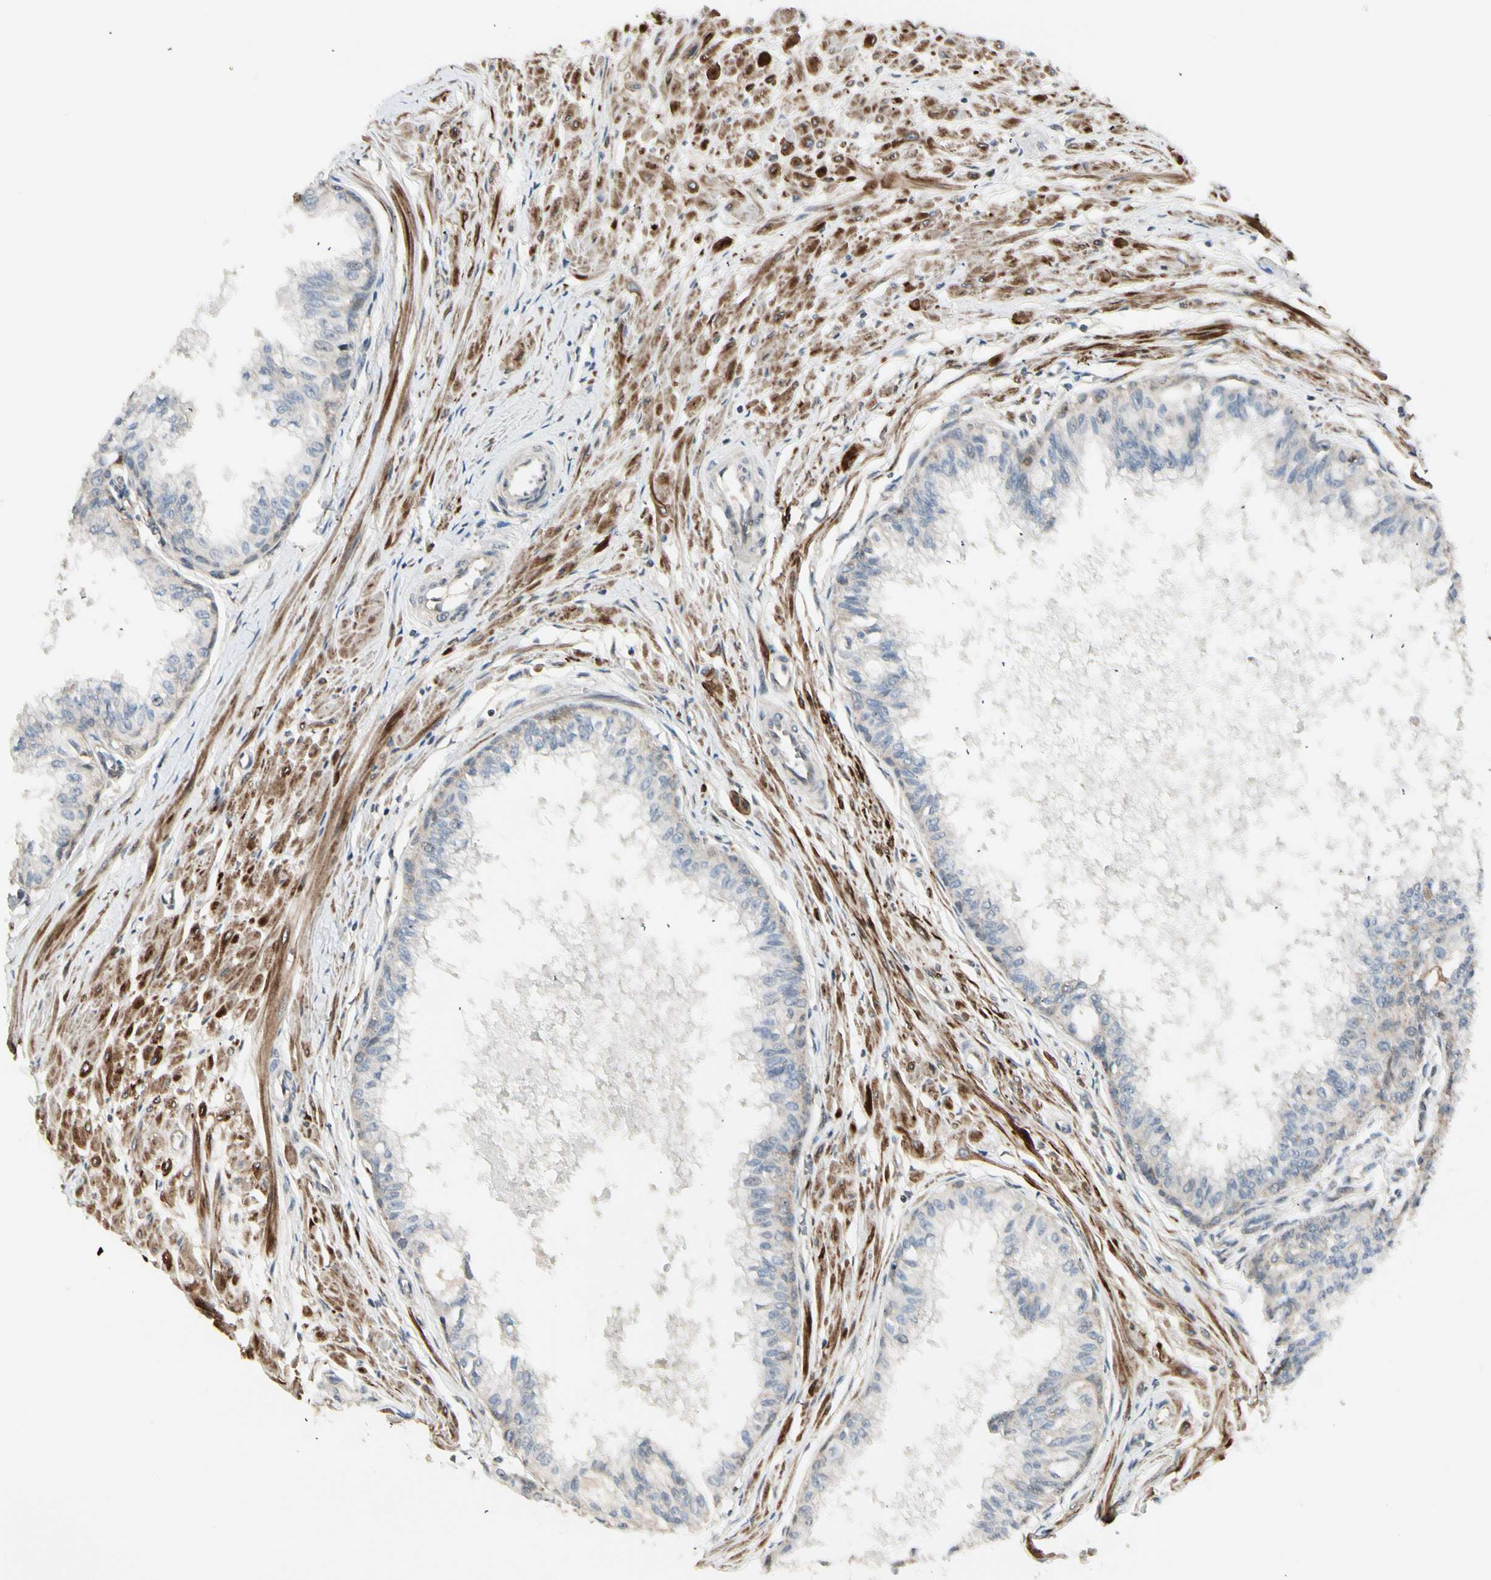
{"staining": {"intensity": "weak", "quantity": "<25%", "location": "cytoplasmic/membranous"}, "tissue": "prostate", "cell_type": "Glandular cells", "image_type": "normal", "snomed": [{"axis": "morphology", "description": "Normal tissue, NOS"}, {"axis": "topography", "description": "Prostate"}, {"axis": "topography", "description": "Seminal veicle"}], "caption": "A photomicrograph of prostate stained for a protein demonstrates no brown staining in glandular cells. (DAB immunohistochemistry (IHC) with hematoxylin counter stain).", "gene": "SVBP", "patient": {"sex": "male", "age": 60}}